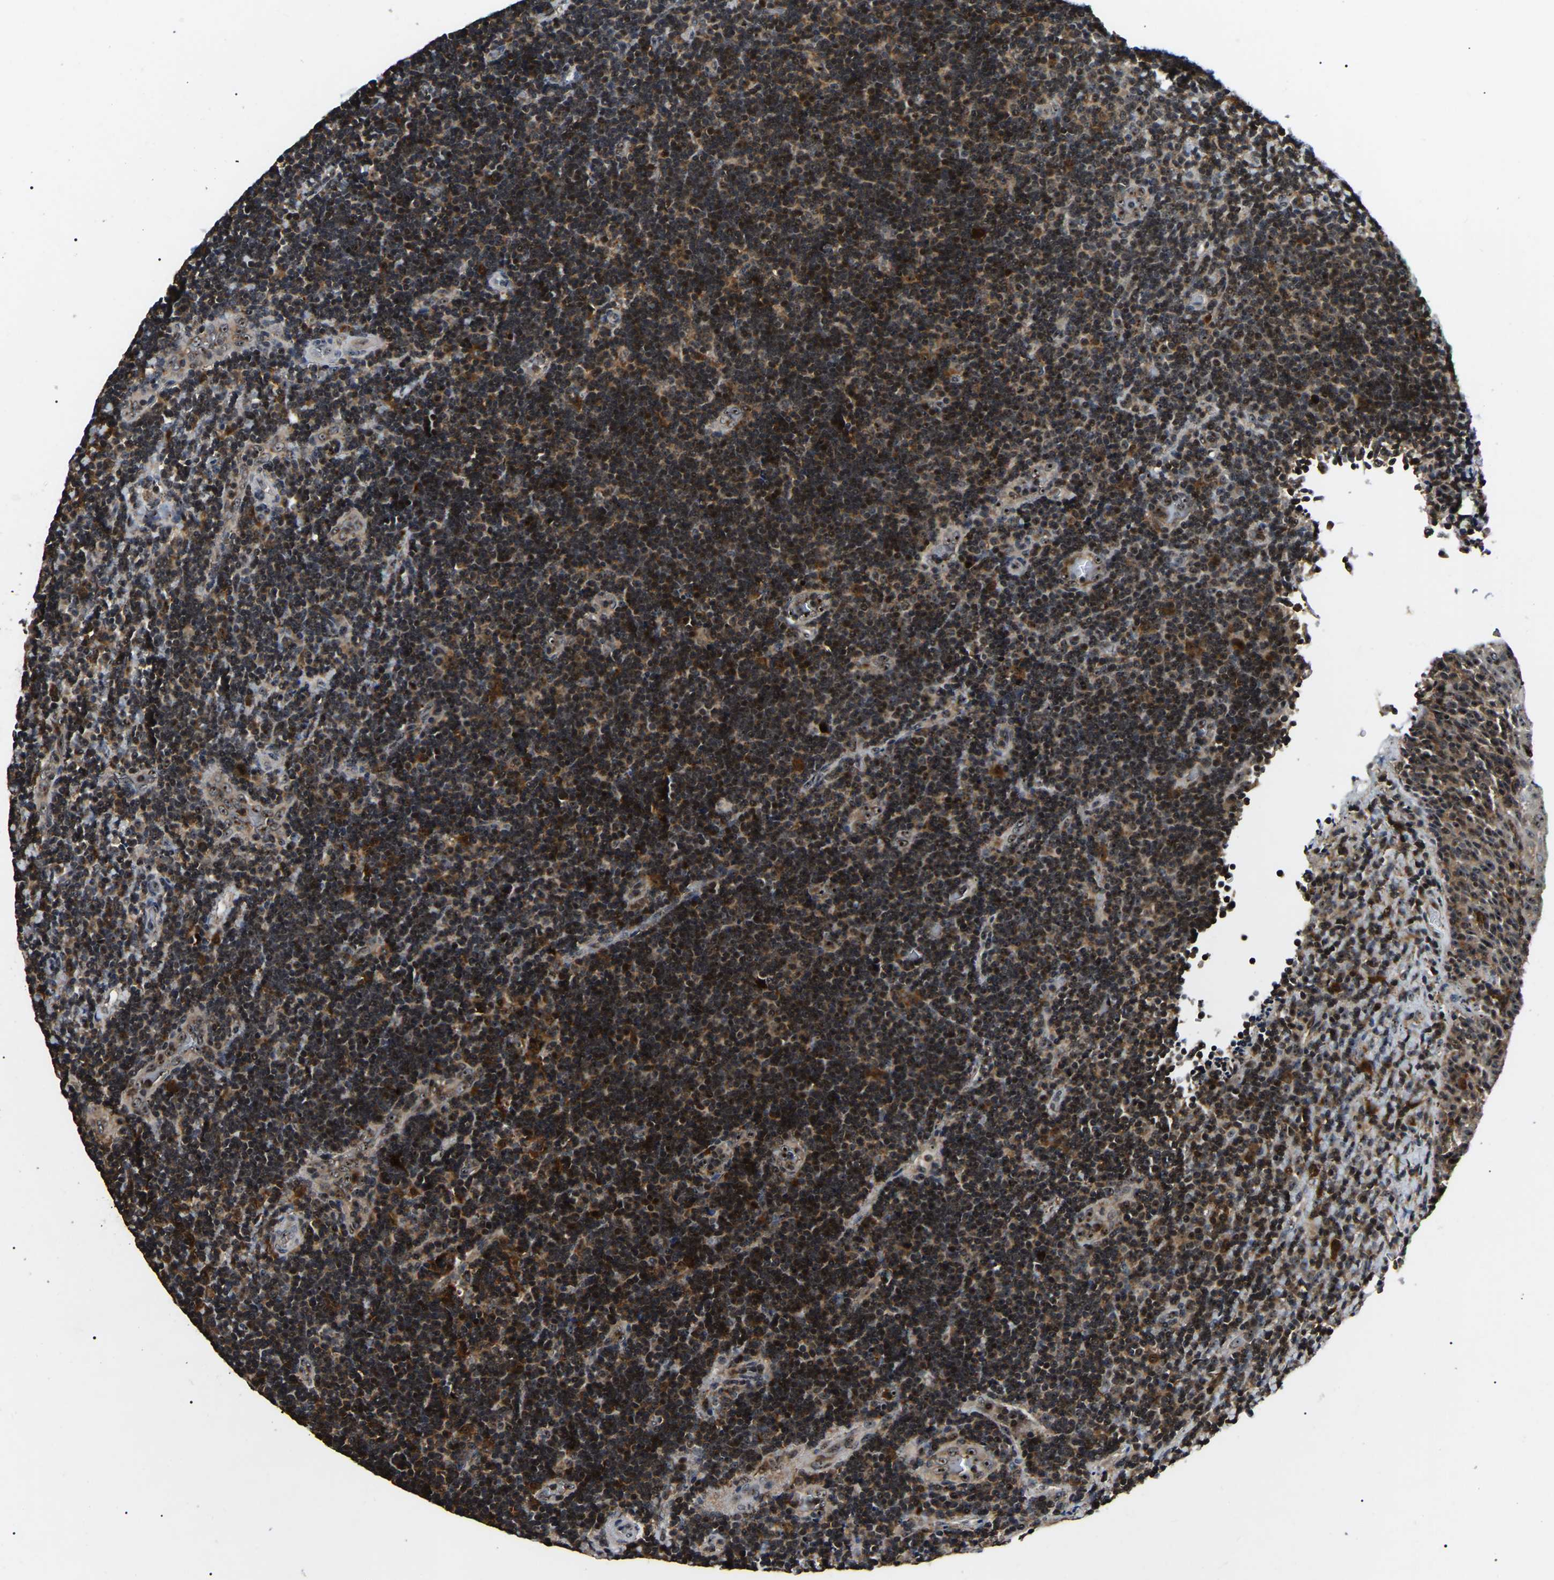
{"staining": {"intensity": "moderate", "quantity": ">75%", "location": "cytoplasmic/membranous,nuclear"}, "tissue": "lymphoma", "cell_type": "Tumor cells", "image_type": "cancer", "snomed": [{"axis": "morphology", "description": "Malignant lymphoma, non-Hodgkin's type, High grade"}, {"axis": "topography", "description": "Tonsil"}], "caption": "Moderate cytoplasmic/membranous and nuclear protein positivity is appreciated in about >75% of tumor cells in lymphoma.", "gene": "RBM28", "patient": {"sex": "female", "age": 36}}